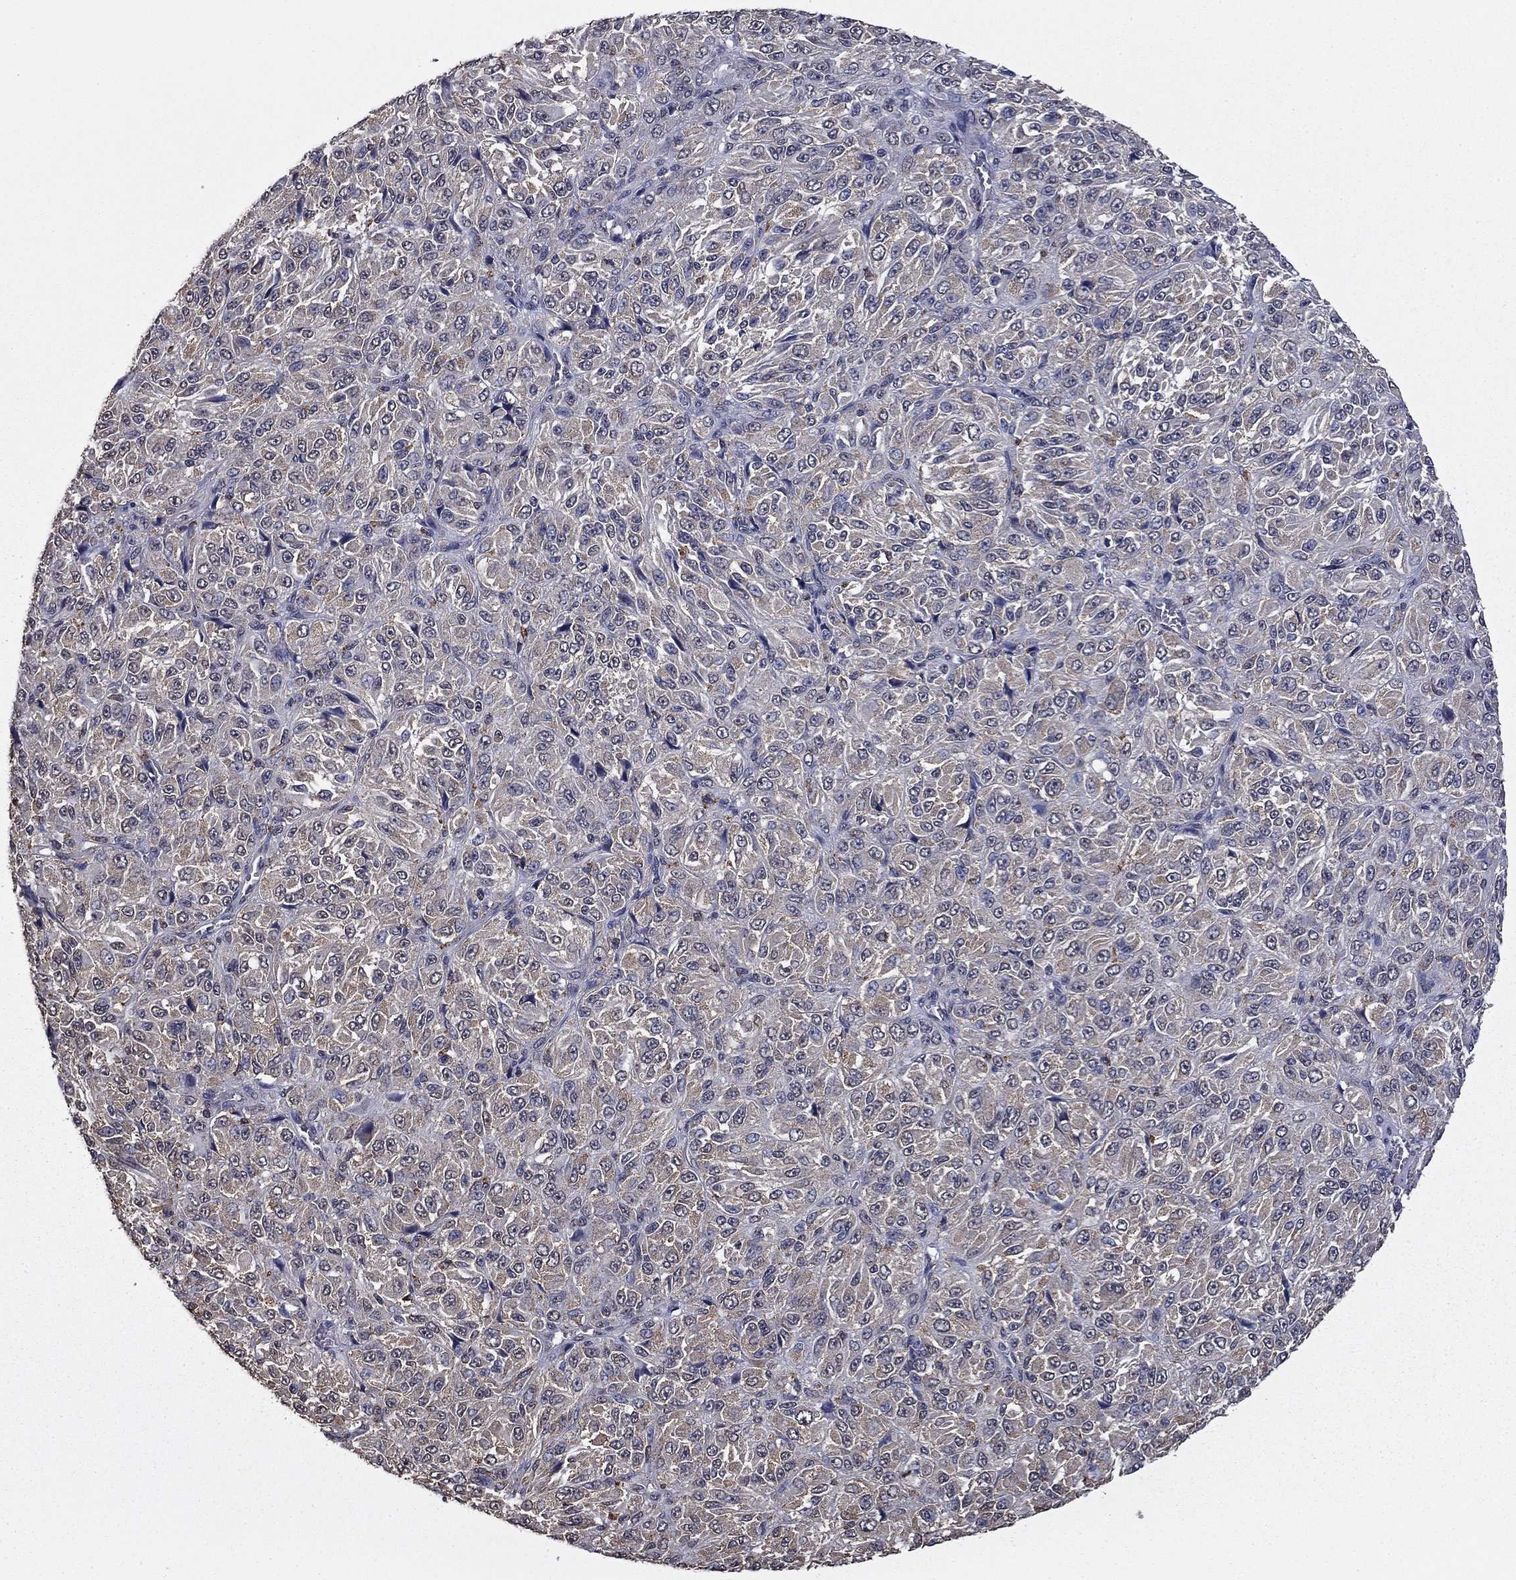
{"staining": {"intensity": "negative", "quantity": "none", "location": "none"}, "tissue": "melanoma", "cell_type": "Tumor cells", "image_type": "cancer", "snomed": [{"axis": "morphology", "description": "Malignant melanoma, Metastatic site"}, {"axis": "topography", "description": "Brain"}], "caption": "The micrograph displays no staining of tumor cells in melanoma.", "gene": "MFAP3L", "patient": {"sex": "female", "age": 56}}